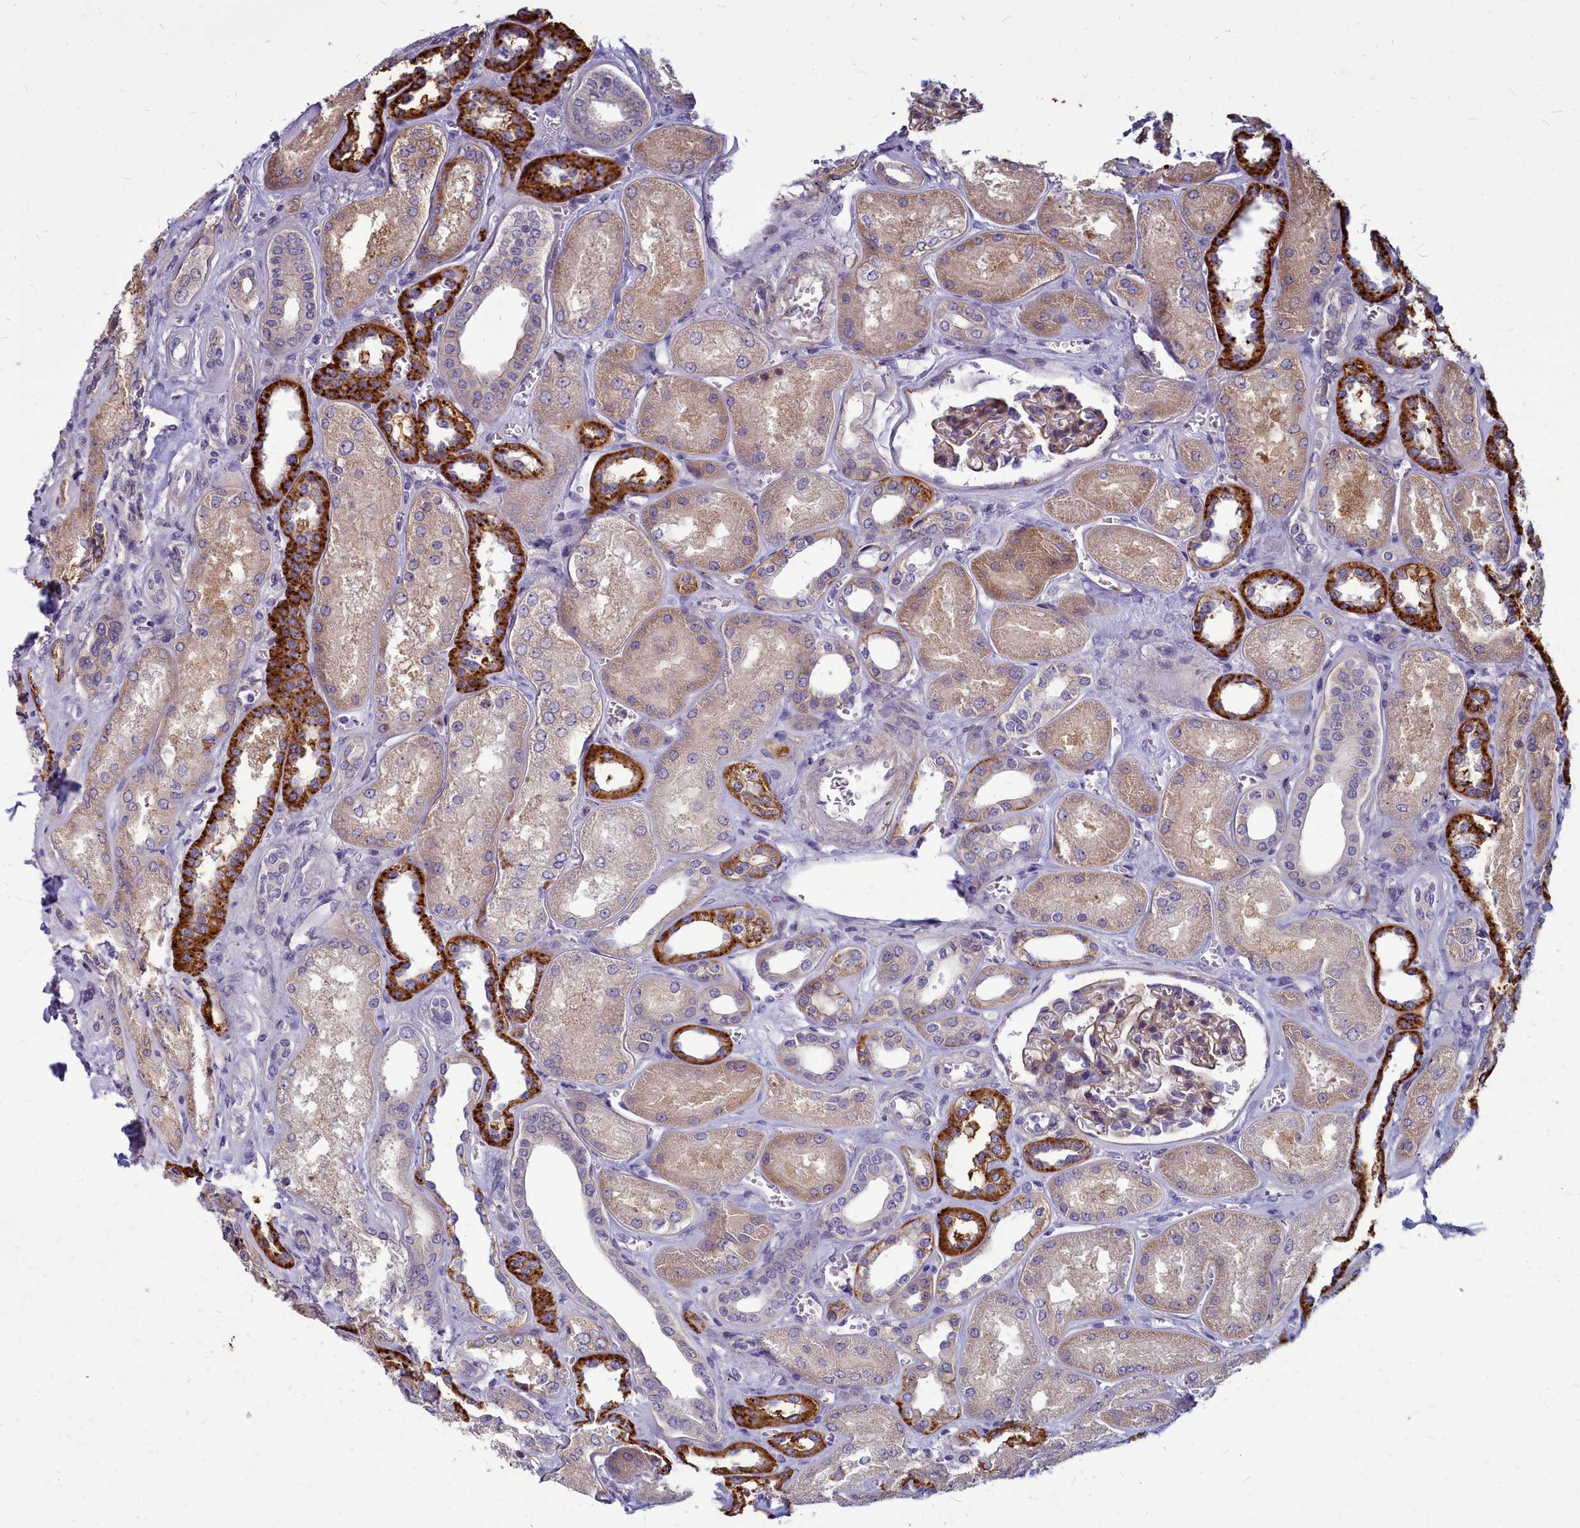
{"staining": {"intensity": "weak", "quantity": ">75%", "location": "cytoplasmic/membranous"}, "tissue": "kidney", "cell_type": "Cells in glomeruli", "image_type": "normal", "snomed": [{"axis": "morphology", "description": "Normal tissue, NOS"}, {"axis": "morphology", "description": "Adenocarcinoma, NOS"}, {"axis": "topography", "description": "Kidney"}], "caption": "Immunohistochemical staining of benign kidney exhibits >75% levels of weak cytoplasmic/membranous protein staining in approximately >75% of cells in glomeruli.", "gene": "TTC5", "patient": {"sex": "female", "age": 68}}